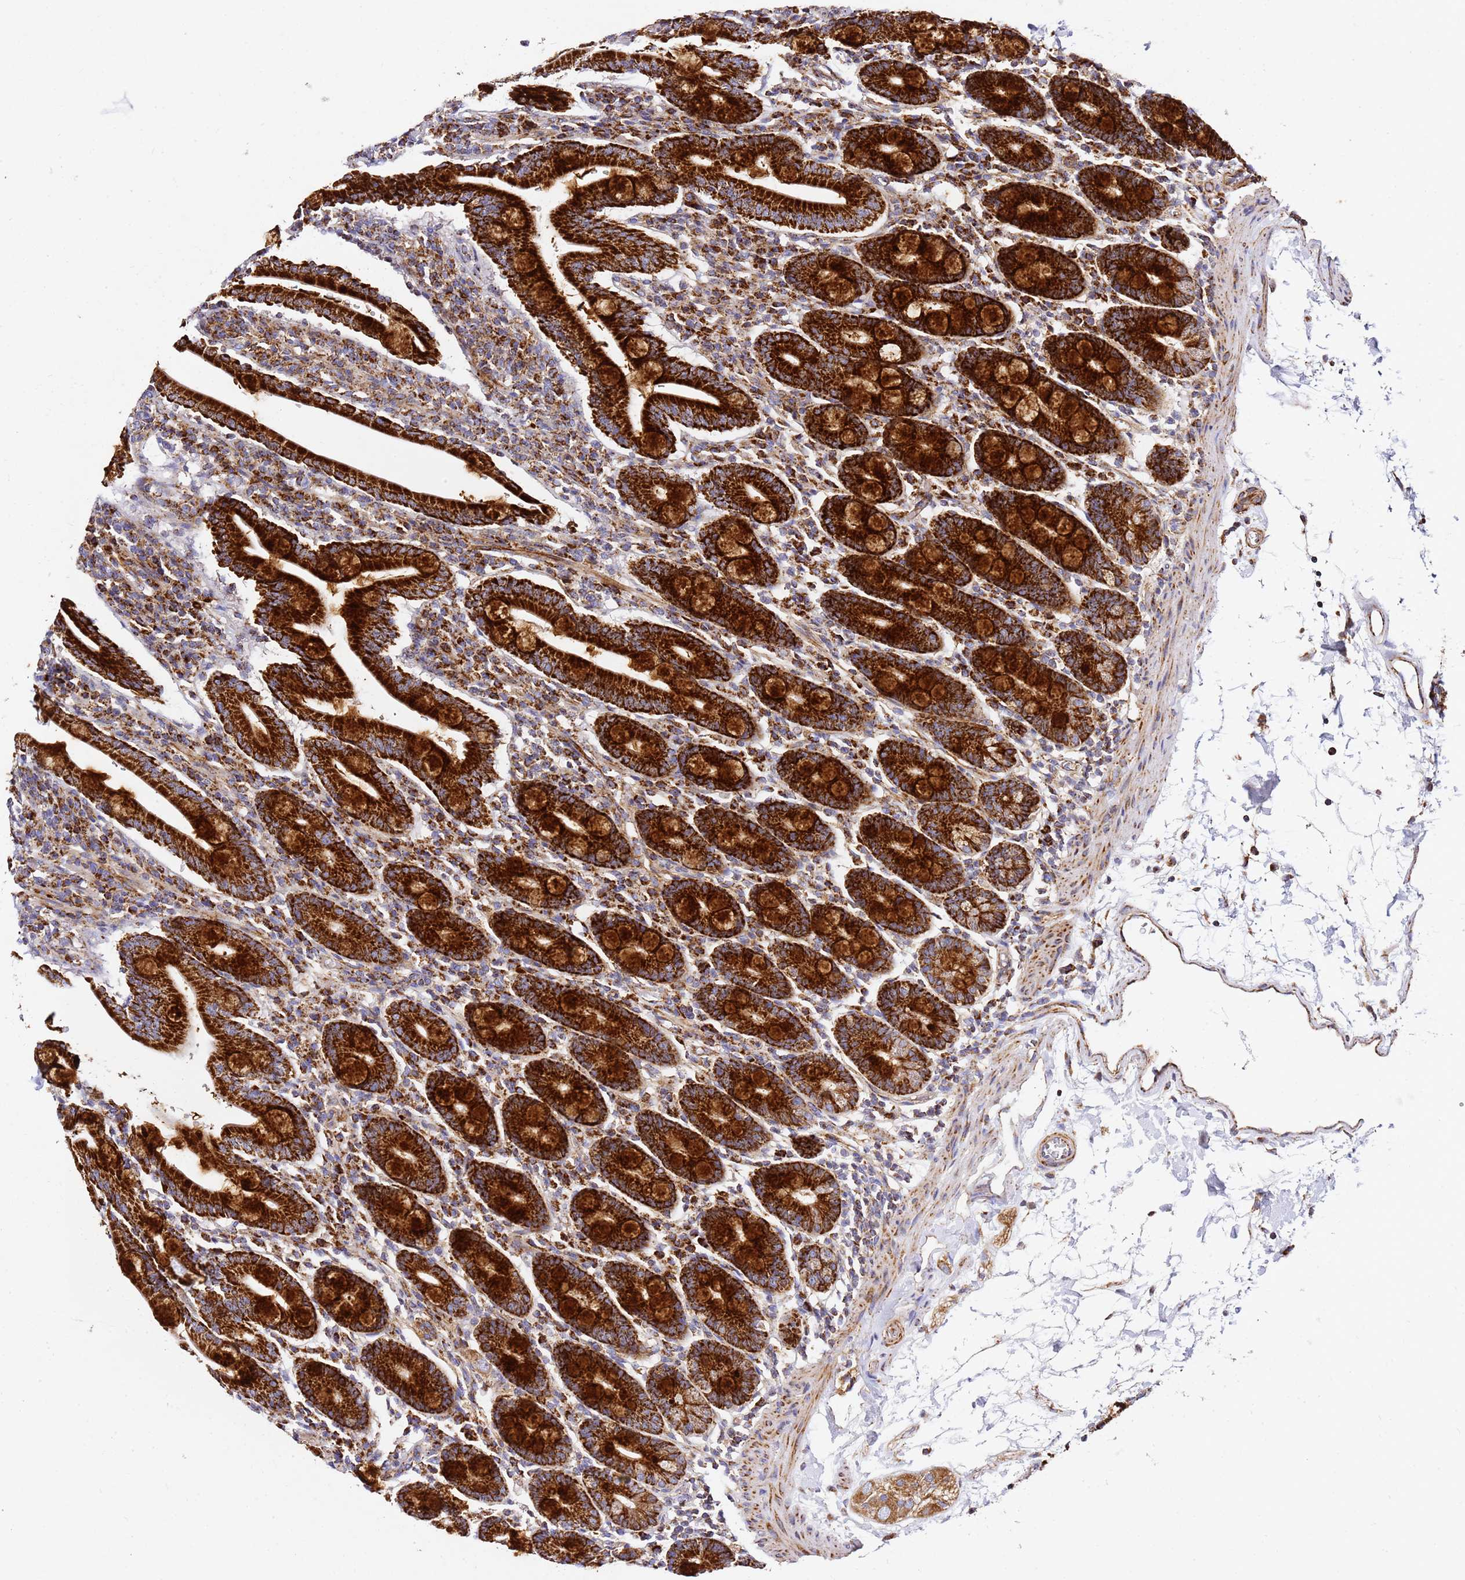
{"staining": {"intensity": "strong", "quantity": ">75%", "location": "cytoplasmic/membranous"}, "tissue": "duodenum", "cell_type": "Glandular cells", "image_type": "normal", "snomed": [{"axis": "morphology", "description": "Normal tissue, NOS"}, {"axis": "topography", "description": "Duodenum"}], "caption": "IHC of unremarkable duodenum shows high levels of strong cytoplasmic/membranous expression in about >75% of glandular cells. (Brightfield microscopy of DAB IHC at high magnification).", "gene": "NDUFA3", "patient": {"sex": "male", "age": 35}}